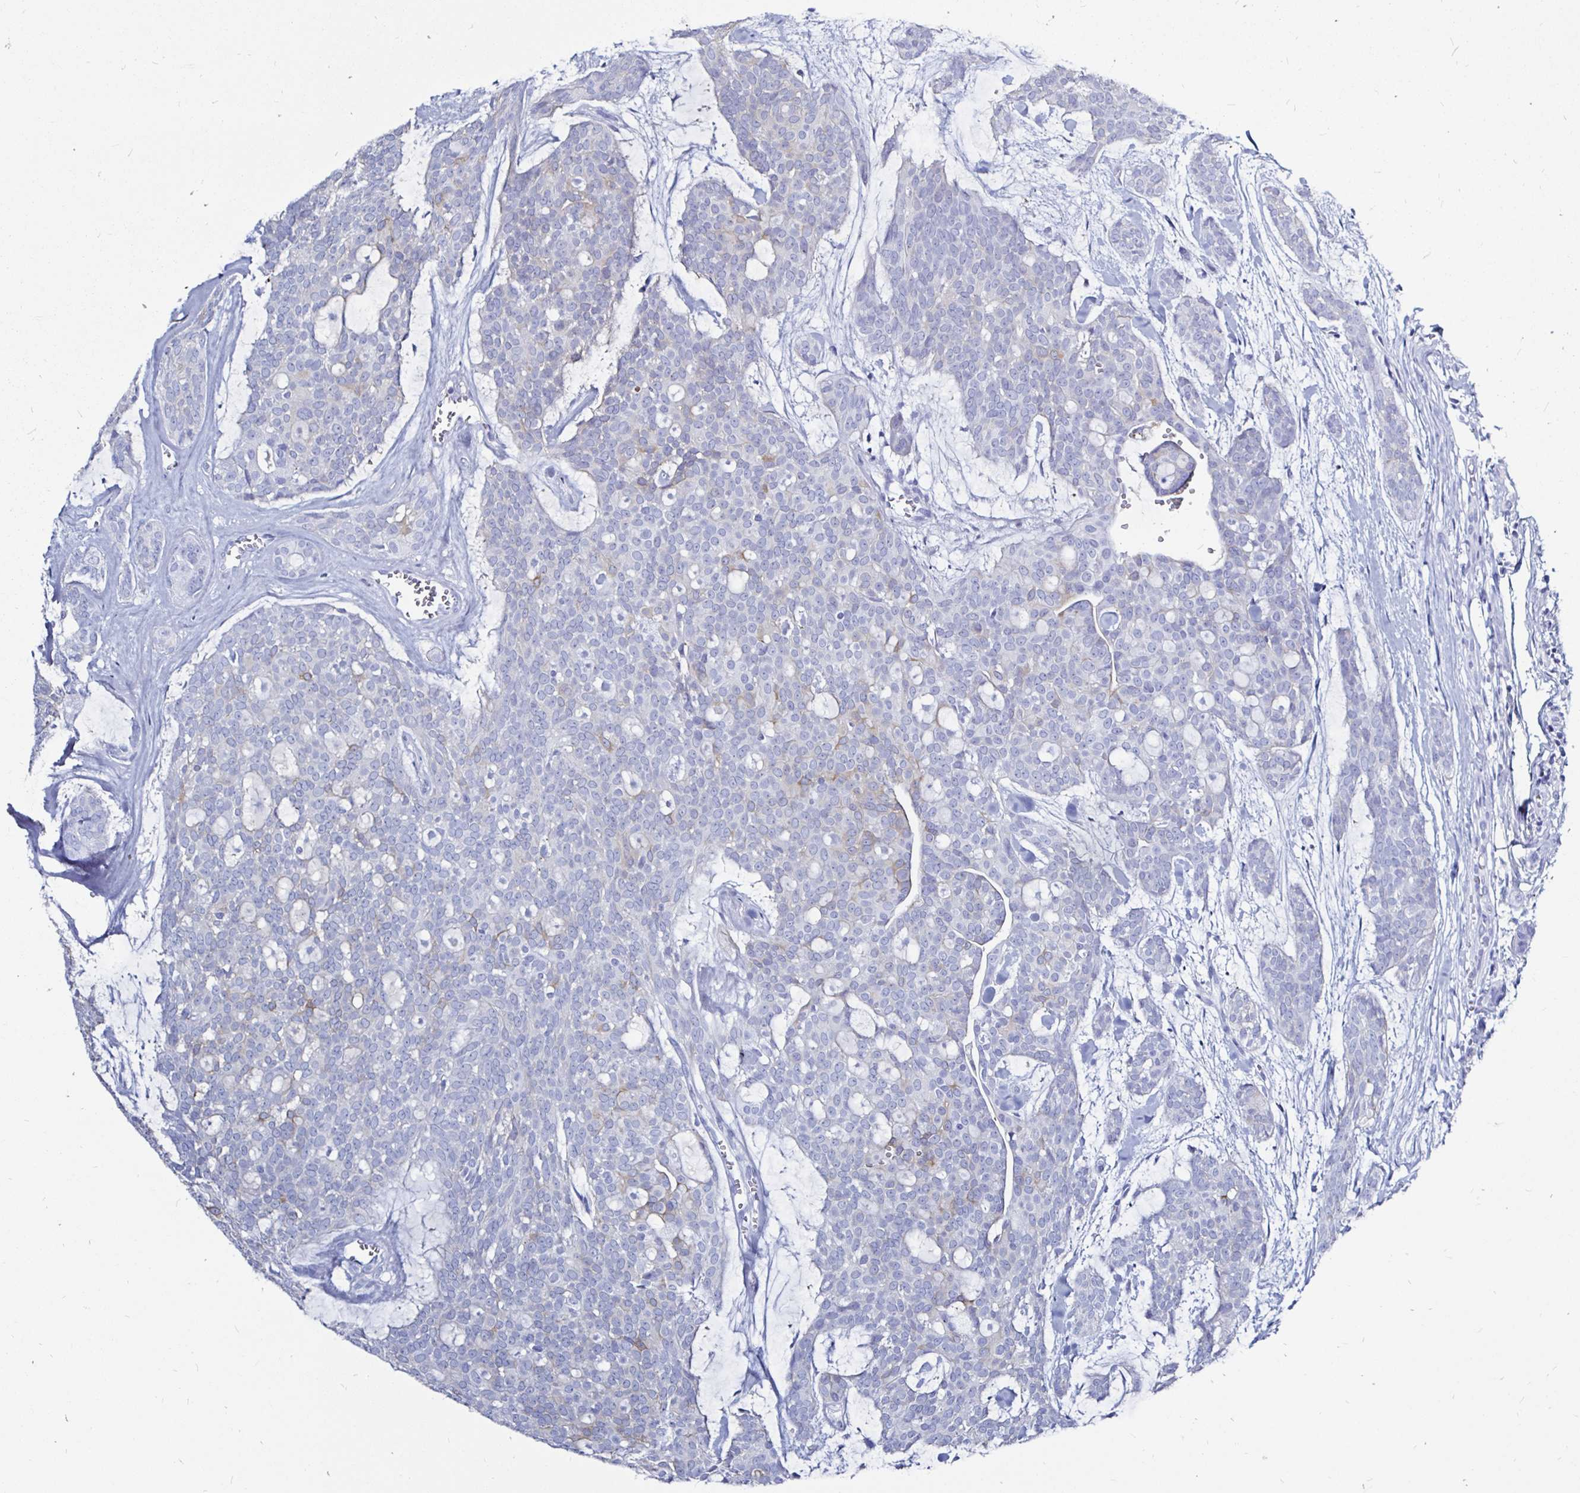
{"staining": {"intensity": "negative", "quantity": "none", "location": "none"}, "tissue": "head and neck cancer", "cell_type": "Tumor cells", "image_type": "cancer", "snomed": [{"axis": "morphology", "description": "Adenocarcinoma, NOS"}, {"axis": "topography", "description": "Head-Neck"}], "caption": "A histopathology image of human head and neck adenocarcinoma is negative for staining in tumor cells.", "gene": "LUZP4", "patient": {"sex": "male", "age": 66}}